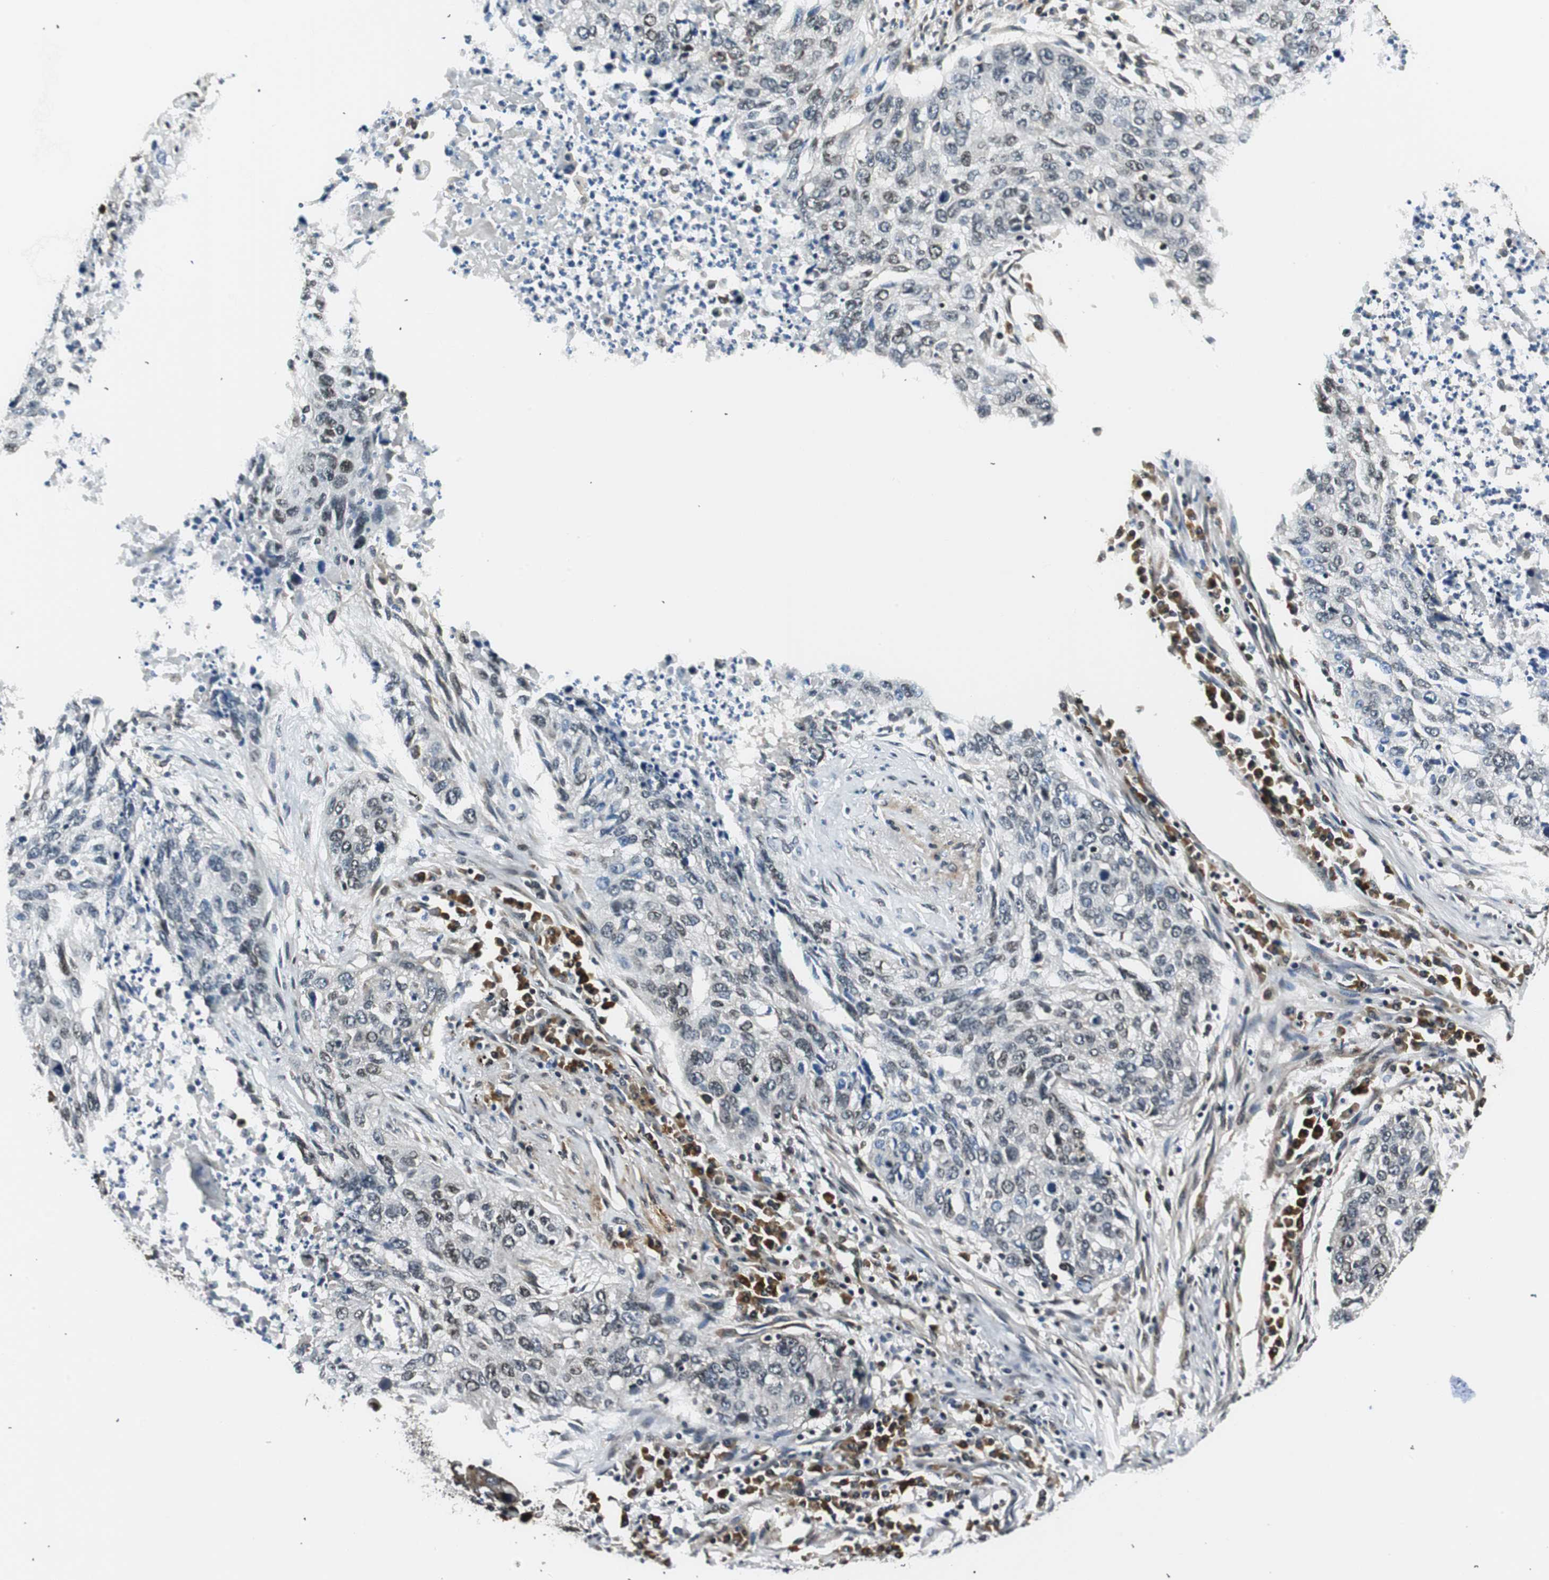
{"staining": {"intensity": "weak", "quantity": "<25%", "location": "nuclear"}, "tissue": "lung cancer", "cell_type": "Tumor cells", "image_type": "cancer", "snomed": [{"axis": "morphology", "description": "Squamous cell carcinoma, NOS"}, {"axis": "topography", "description": "Lung"}], "caption": "Histopathology image shows no significant protein staining in tumor cells of lung squamous cell carcinoma.", "gene": "RING1", "patient": {"sex": "female", "age": 63}}